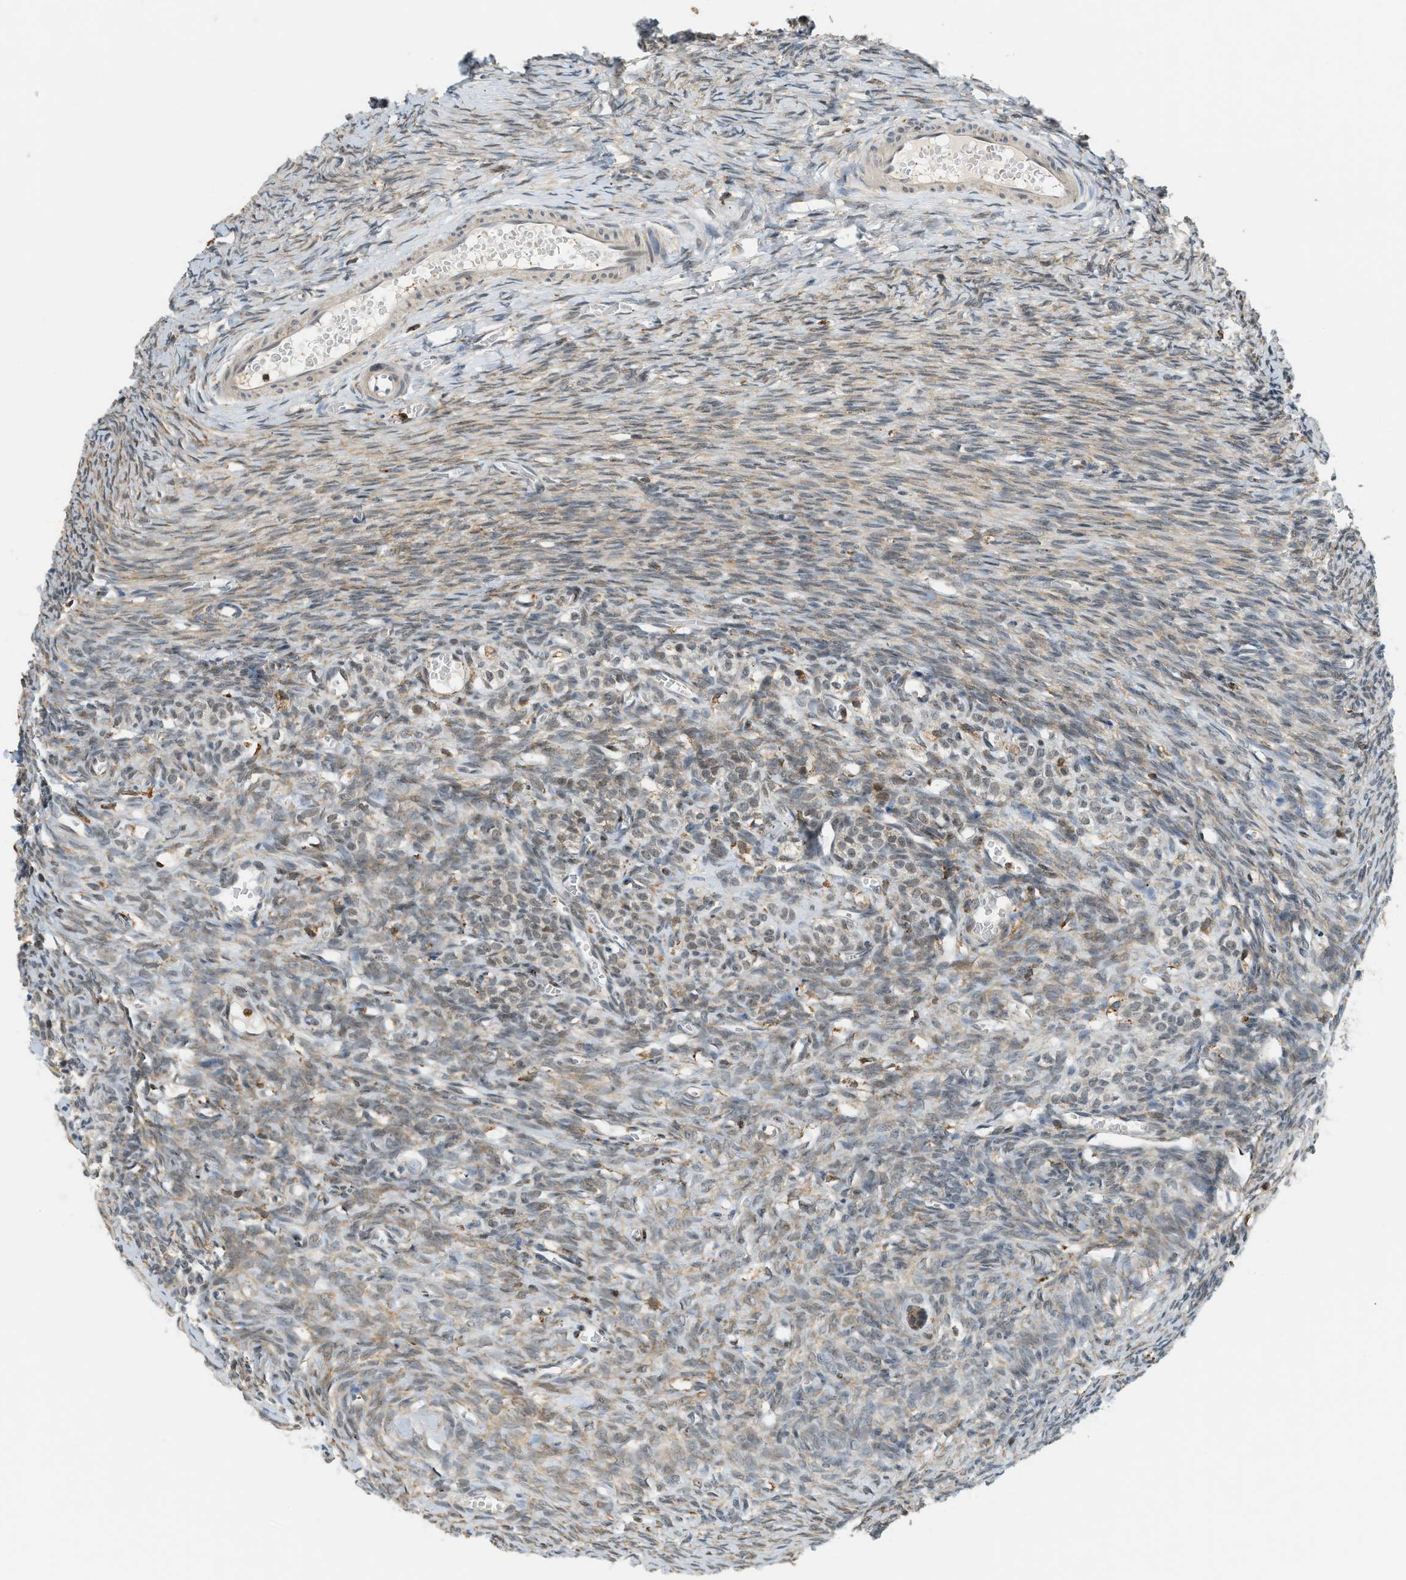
{"staining": {"intensity": "strong", "quantity": ">75%", "location": "cytoplasmic/membranous"}, "tissue": "ovary", "cell_type": "Follicle cells", "image_type": "normal", "snomed": [{"axis": "morphology", "description": "Normal tissue, NOS"}, {"axis": "topography", "description": "Ovary"}], "caption": "Protein expression analysis of normal human ovary reveals strong cytoplasmic/membranous expression in about >75% of follicle cells.", "gene": "SEMA4D", "patient": {"sex": "female", "age": 27}}